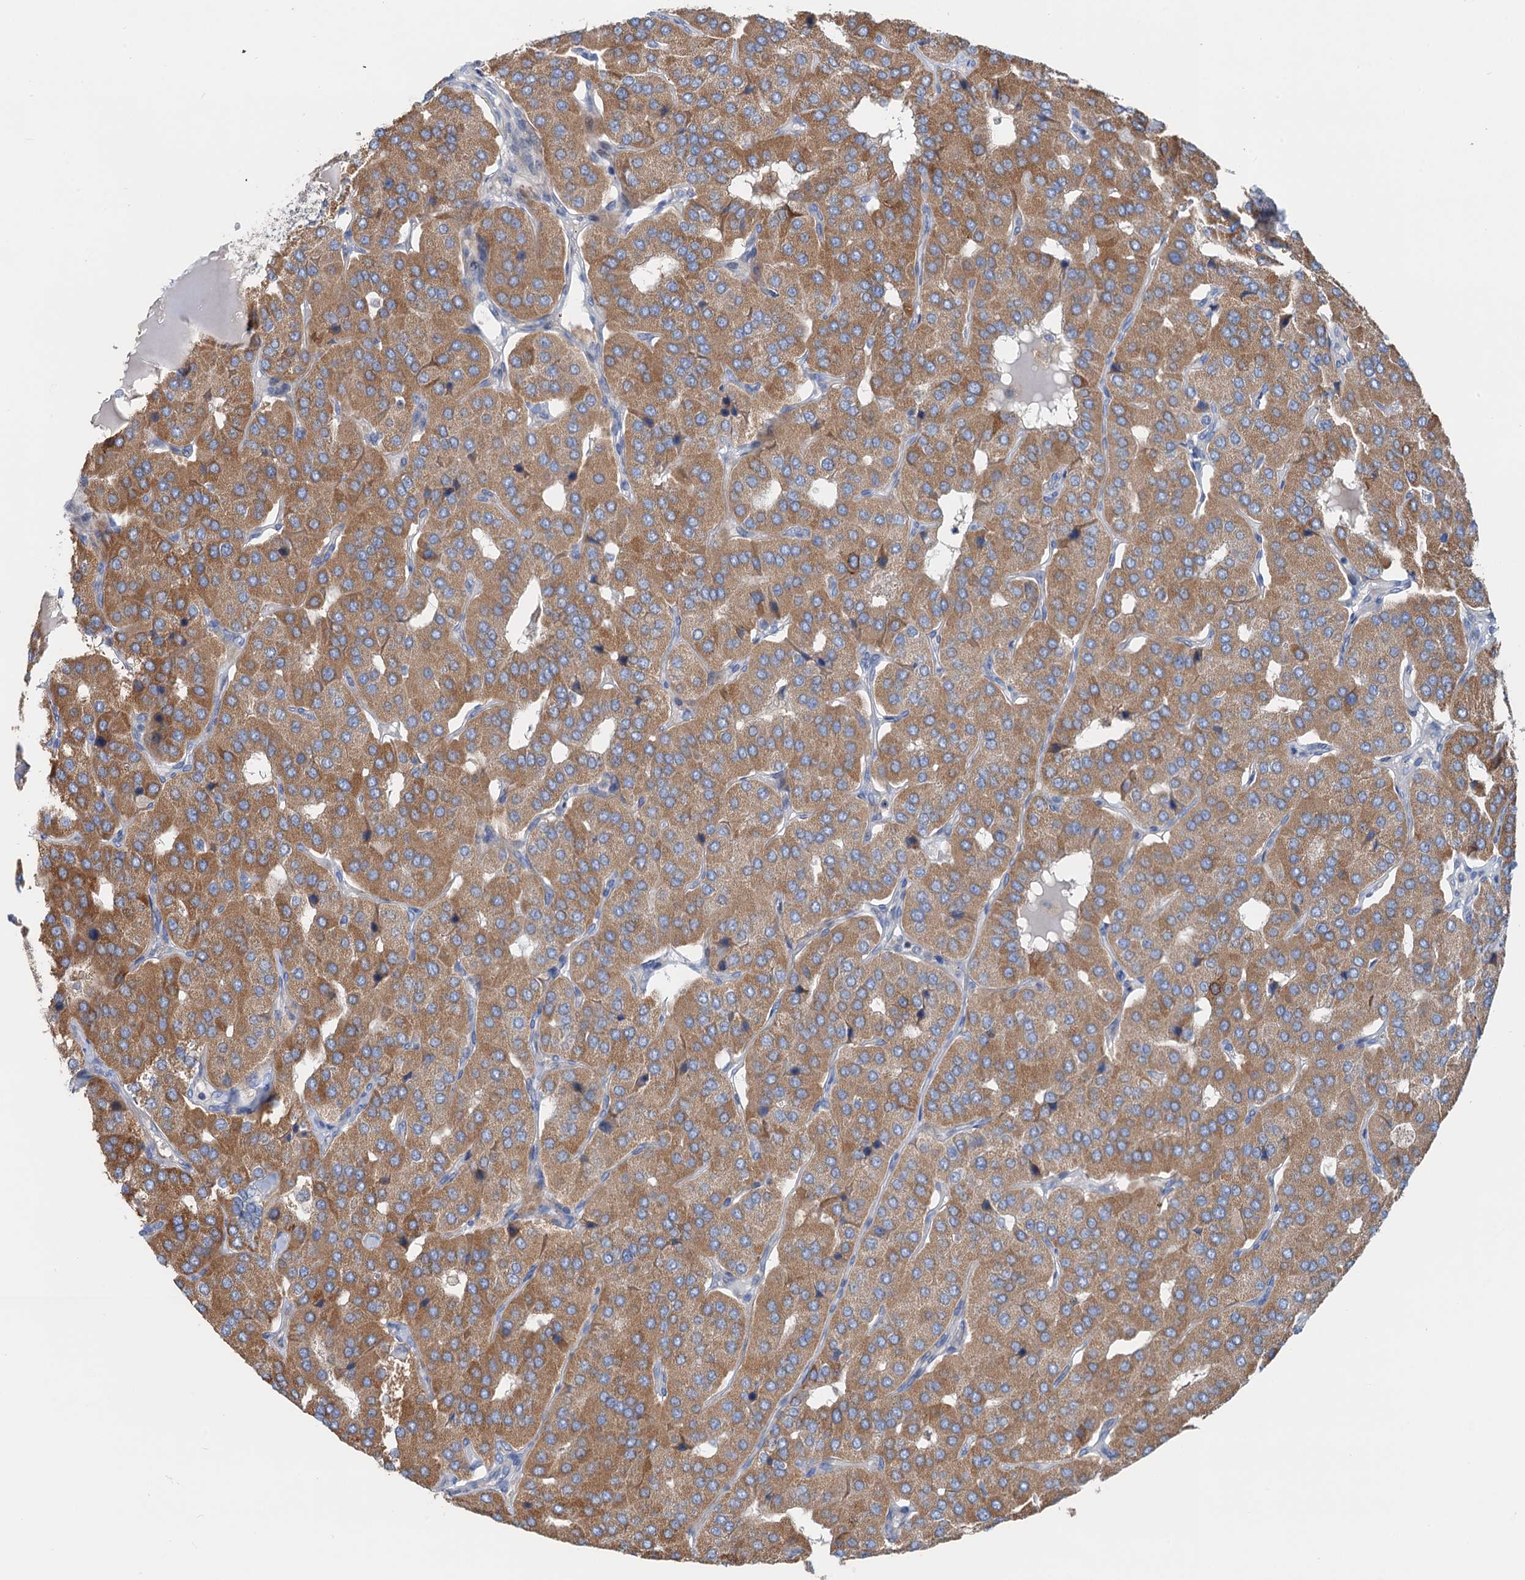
{"staining": {"intensity": "moderate", "quantity": ">75%", "location": "cytoplasmic/membranous"}, "tissue": "parathyroid gland", "cell_type": "Glandular cells", "image_type": "normal", "snomed": [{"axis": "morphology", "description": "Normal tissue, NOS"}, {"axis": "morphology", "description": "Adenoma, NOS"}, {"axis": "topography", "description": "Parathyroid gland"}], "caption": "Parathyroid gland stained with DAB immunohistochemistry exhibits medium levels of moderate cytoplasmic/membranous expression in approximately >75% of glandular cells. (DAB IHC with brightfield microscopy, high magnification).", "gene": "ANKRD26", "patient": {"sex": "female", "age": 86}}